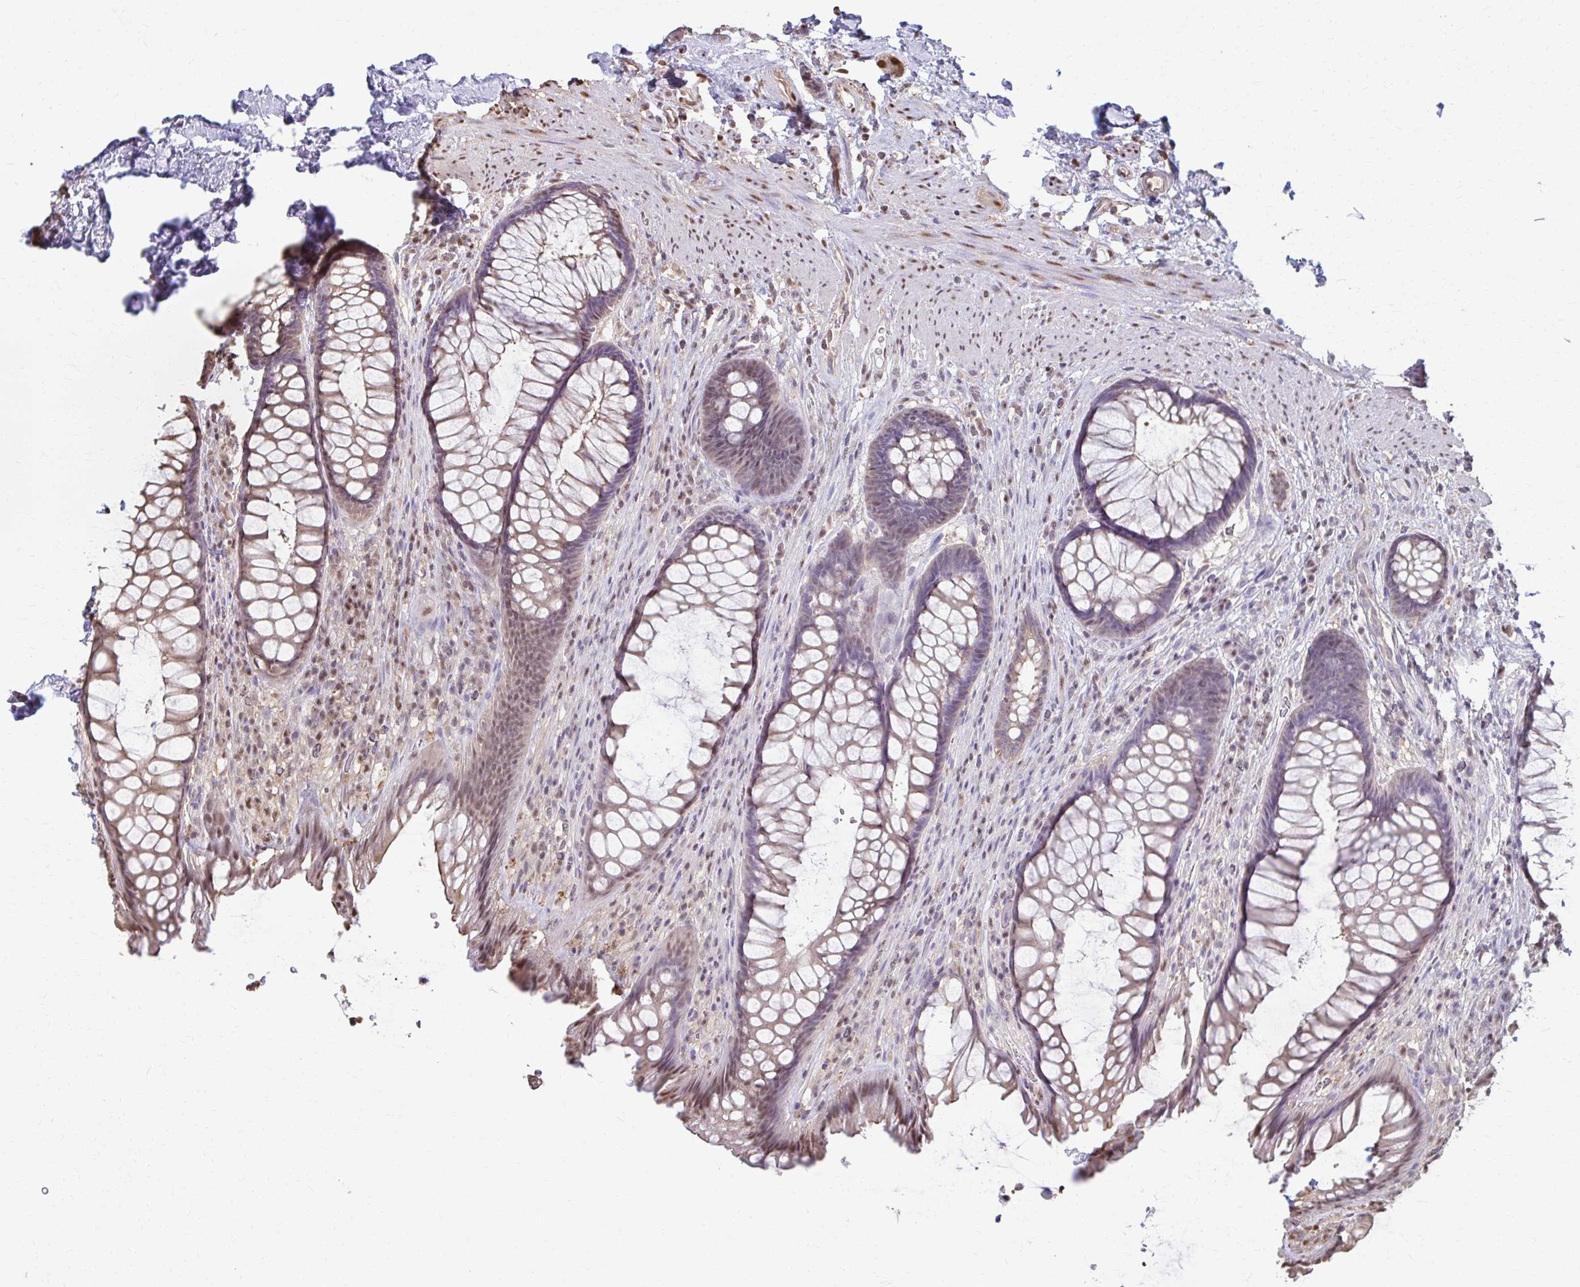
{"staining": {"intensity": "weak", "quantity": "25%-75%", "location": "nuclear"}, "tissue": "rectum", "cell_type": "Glandular cells", "image_type": "normal", "snomed": [{"axis": "morphology", "description": "Normal tissue, NOS"}, {"axis": "topography", "description": "Rectum"}], "caption": "The micrograph reveals staining of unremarkable rectum, revealing weak nuclear protein staining (brown color) within glandular cells.", "gene": "ING4", "patient": {"sex": "male", "age": 53}}